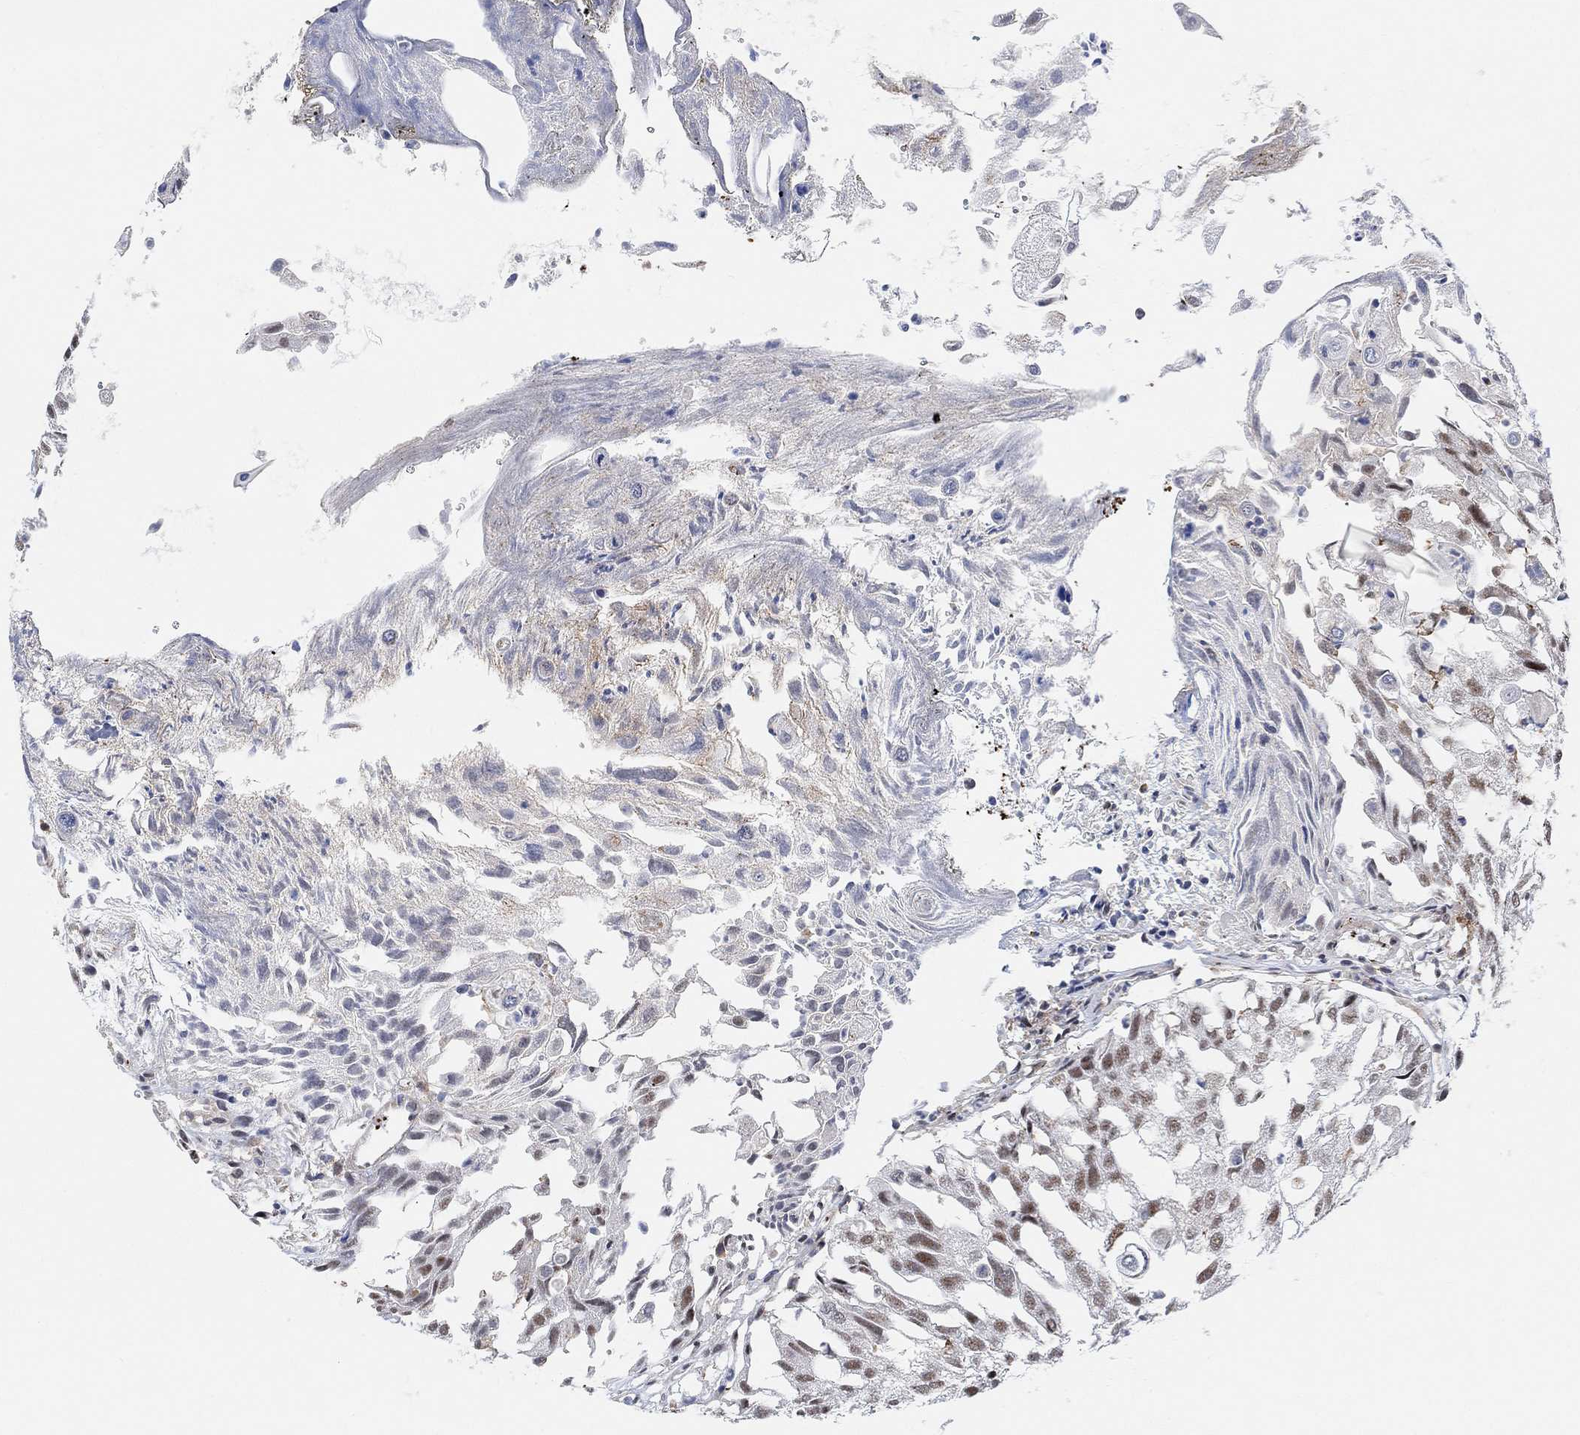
{"staining": {"intensity": "moderate", "quantity": "25%-75%", "location": "nuclear"}, "tissue": "urothelial cancer", "cell_type": "Tumor cells", "image_type": "cancer", "snomed": [{"axis": "morphology", "description": "Urothelial carcinoma, High grade"}, {"axis": "topography", "description": "Urinary bladder"}], "caption": "Brown immunohistochemical staining in urothelial cancer displays moderate nuclear staining in approximately 25%-75% of tumor cells.", "gene": "PWWP2B", "patient": {"sex": "female", "age": 79}}